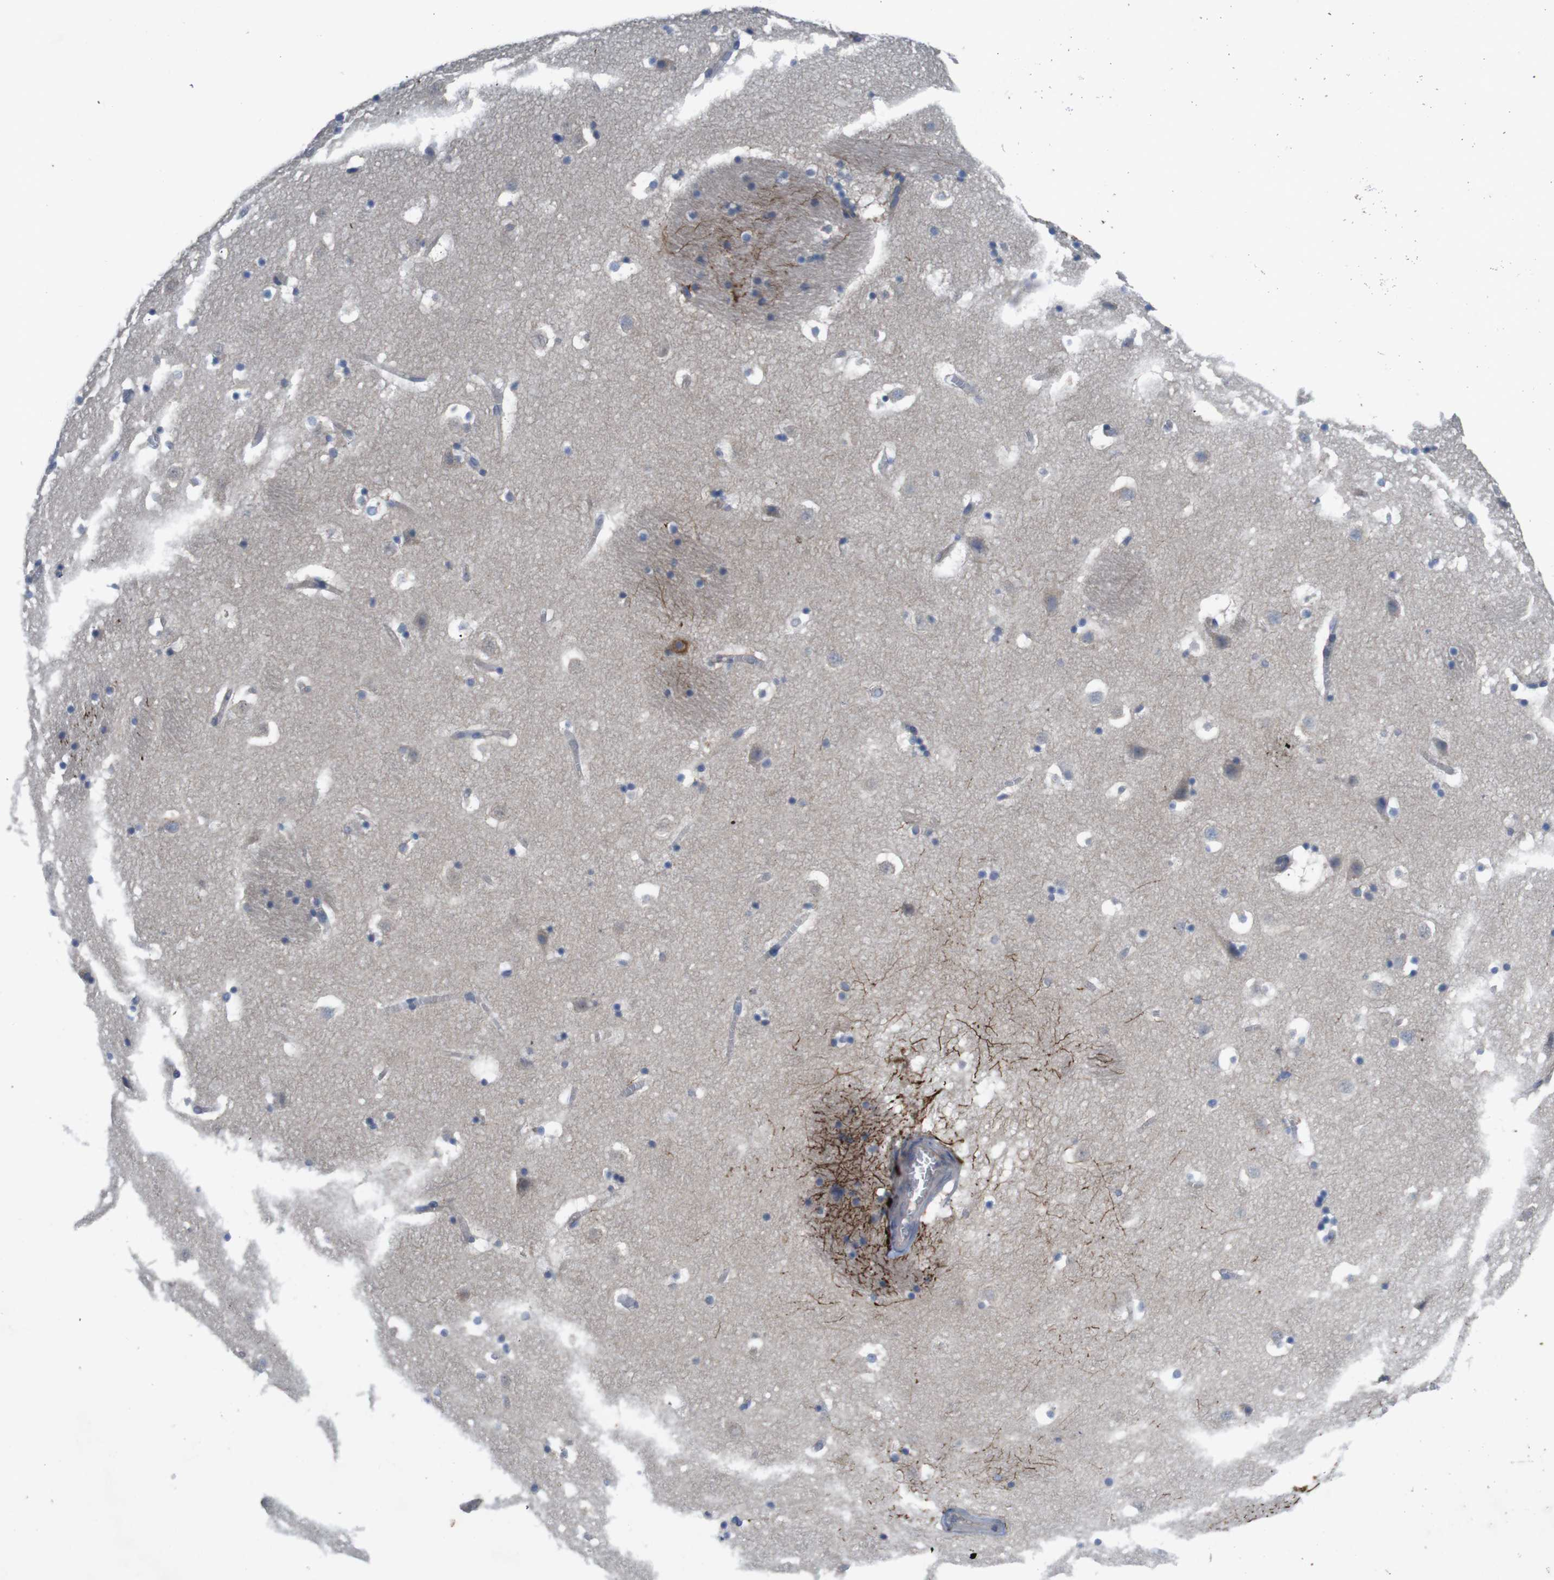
{"staining": {"intensity": "strong", "quantity": "<25%", "location": "cytoplasmic/membranous"}, "tissue": "caudate", "cell_type": "Glial cells", "image_type": "normal", "snomed": [{"axis": "morphology", "description": "Normal tissue, NOS"}, {"axis": "topography", "description": "Lateral ventricle wall"}], "caption": "Immunohistochemistry photomicrograph of benign caudate: caudate stained using IHC reveals medium levels of strong protein expression localized specifically in the cytoplasmic/membranous of glial cells, appearing as a cytoplasmic/membranous brown color.", "gene": "KIDINS220", "patient": {"sex": "male", "age": 45}}